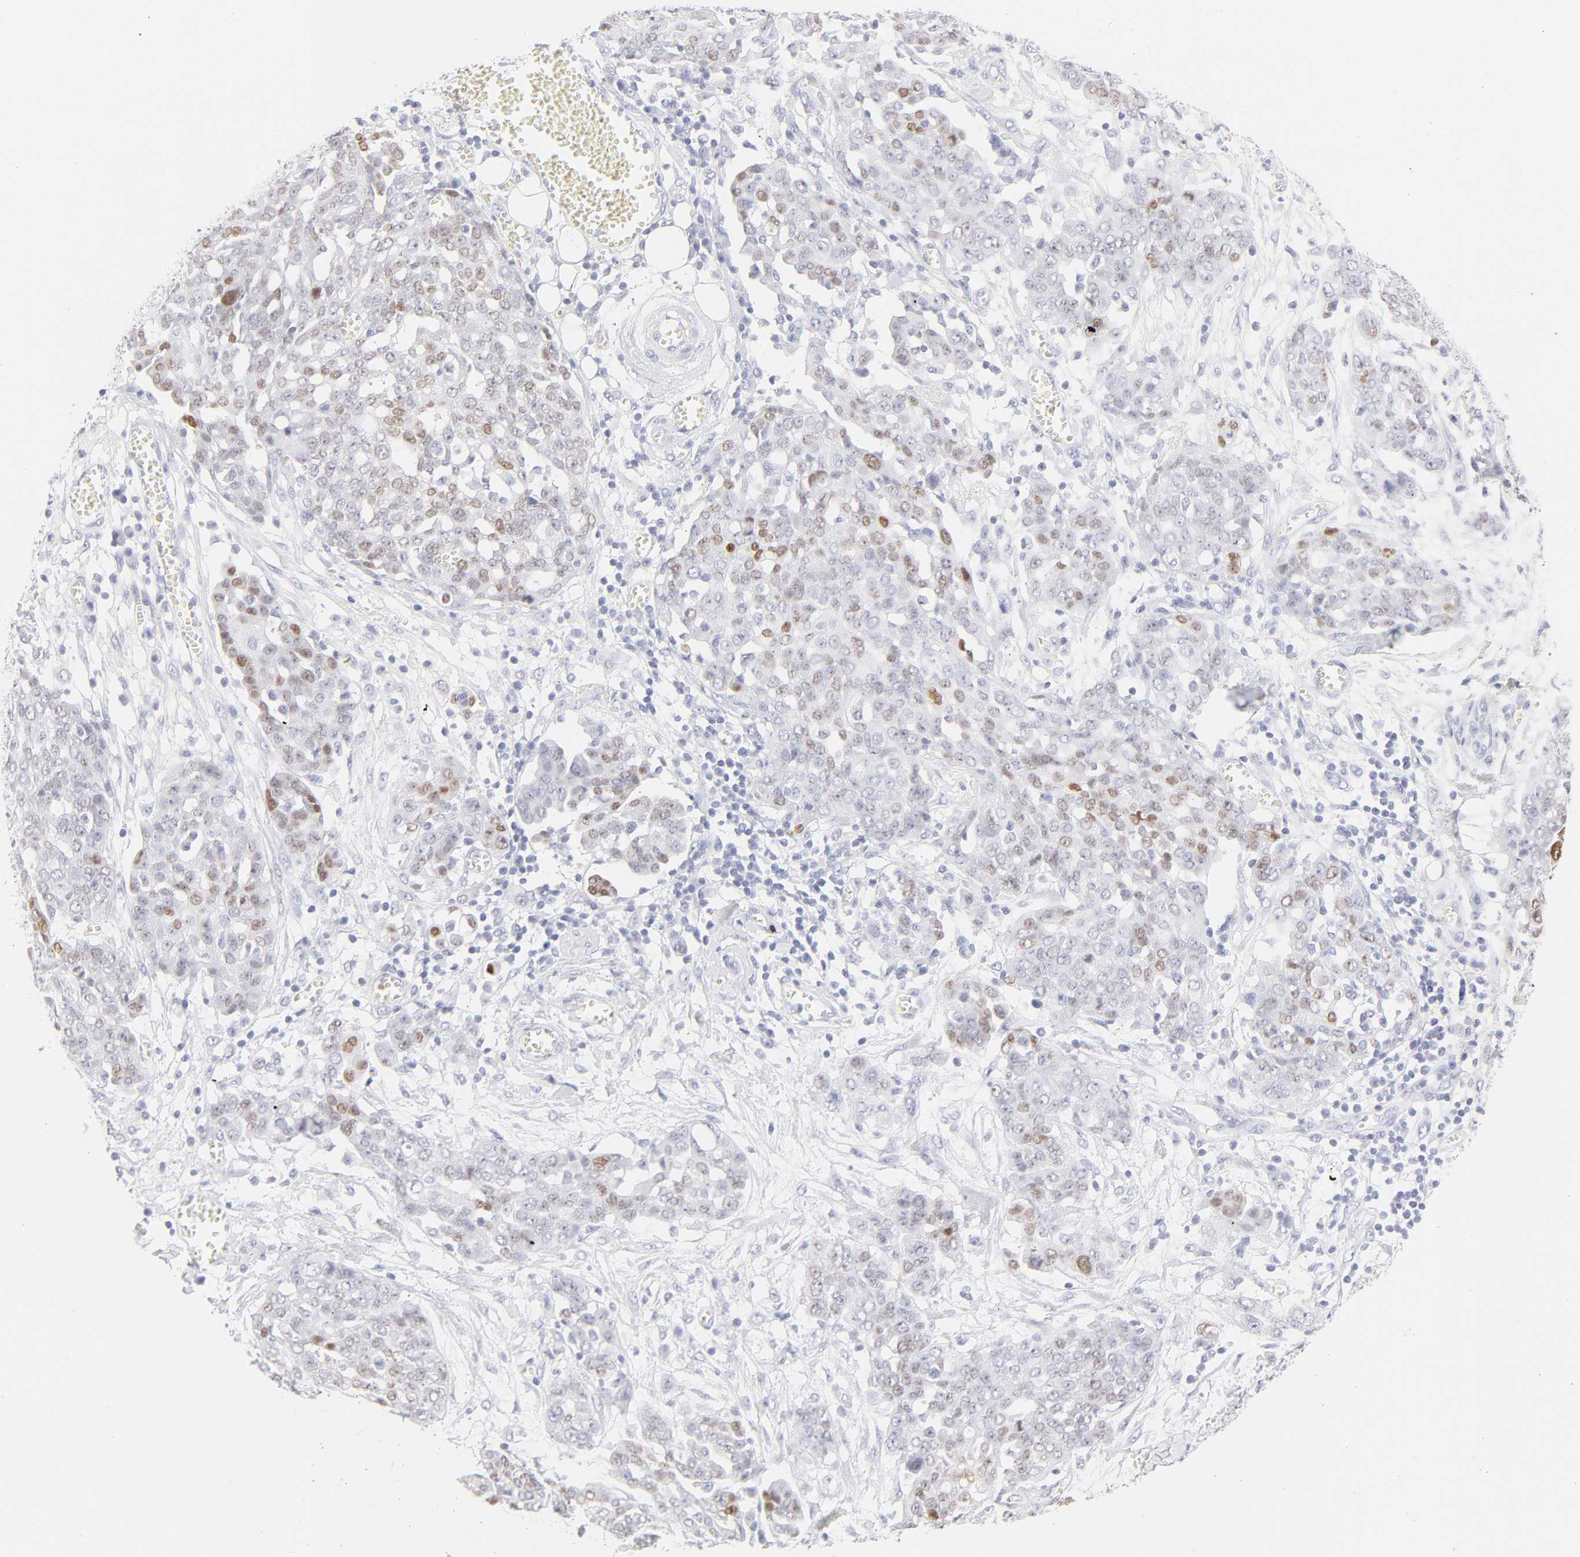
{"staining": {"intensity": "moderate", "quantity": "<25%", "location": "nuclear"}, "tissue": "ovarian cancer", "cell_type": "Tumor cells", "image_type": "cancer", "snomed": [{"axis": "morphology", "description": "Cystadenocarcinoma, serous, NOS"}, {"axis": "topography", "description": "Soft tissue"}, {"axis": "topography", "description": "Ovary"}], "caption": "Protein analysis of ovarian cancer tissue reveals moderate nuclear expression in approximately <25% of tumor cells. Immunohistochemistry stains the protein of interest in brown and the nuclei are stained blue.", "gene": "ELF3", "patient": {"sex": "female", "age": 57}}